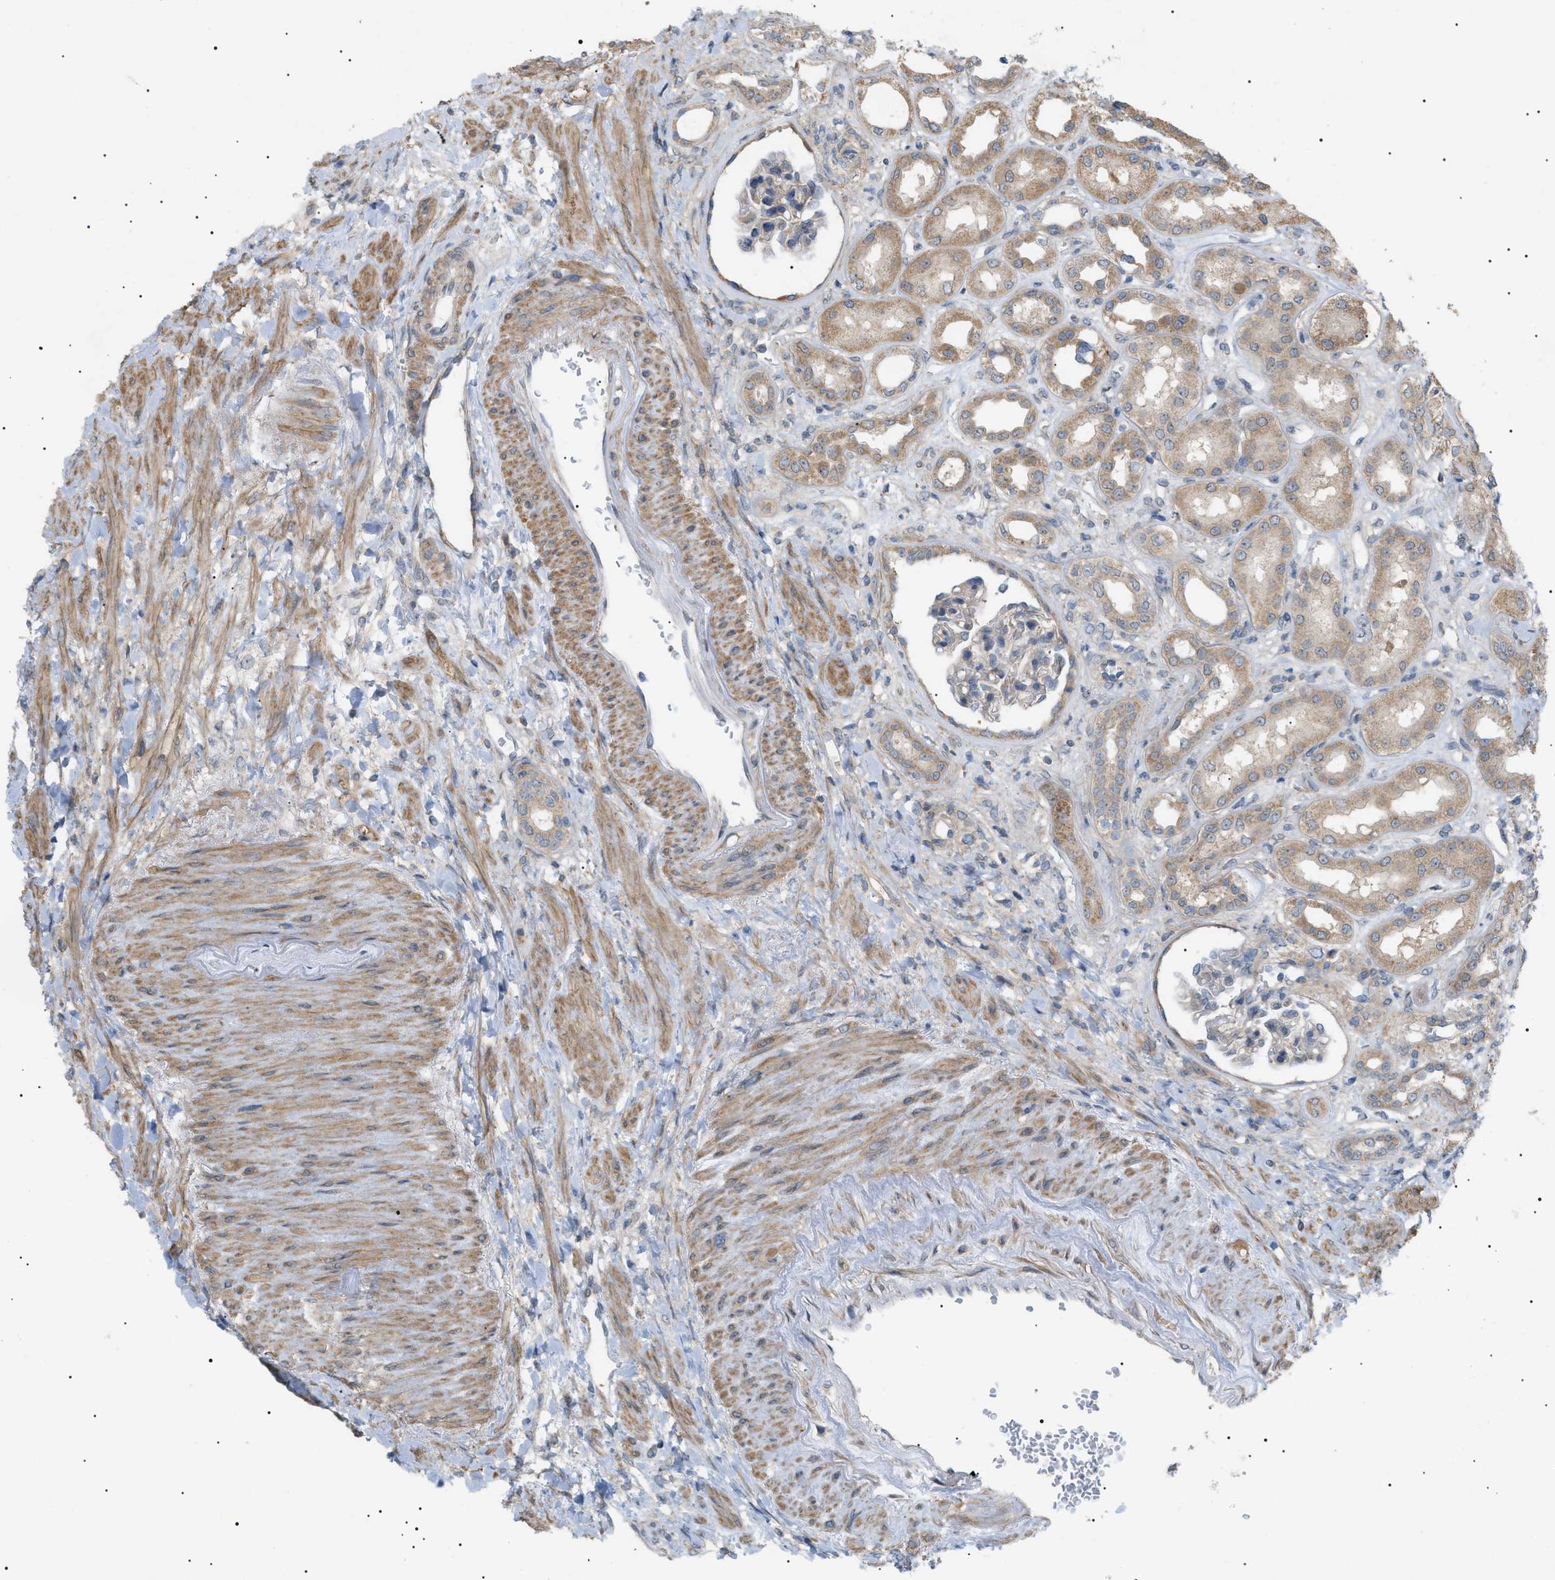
{"staining": {"intensity": "weak", "quantity": "<25%", "location": "cytoplasmic/membranous"}, "tissue": "kidney", "cell_type": "Cells in glomeruli", "image_type": "normal", "snomed": [{"axis": "morphology", "description": "Normal tissue, NOS"}, {"axis": "topography", "description": "Kidney"}], "caption": "IHC of normal kidney displays no positivity in cells in glomeruli. Nuclei are stained in blue.", "gene": "IRS2", "patient": {"sex": "male", "age": 59}}